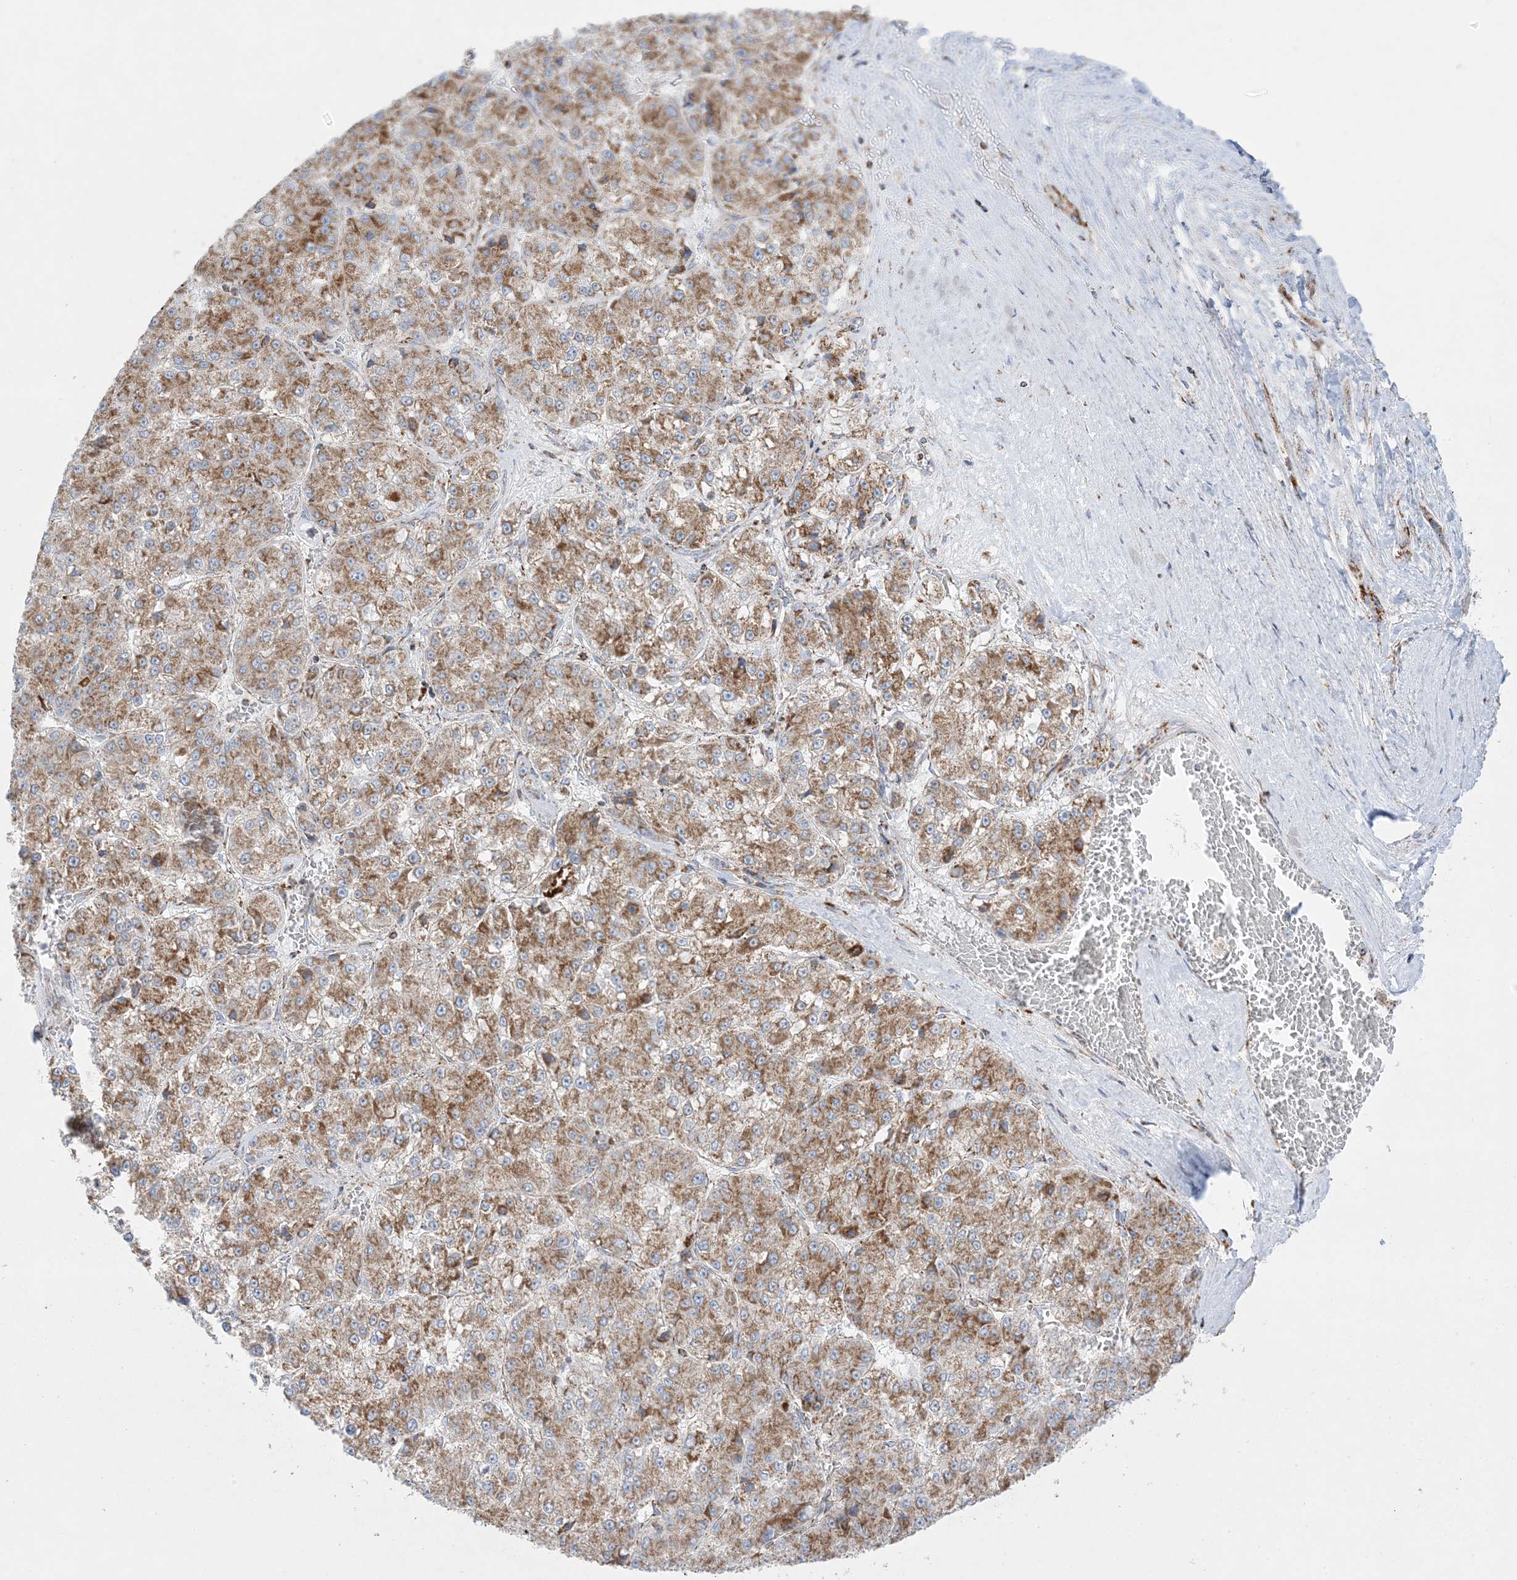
{"staining": {"intensity": "moderate", "quantity": ">75%", "location": "cytoplasmic/membranous"}, "tissue": "liver cancer", "cell_type": "Tumor cells", "image_type": "cancer", "snomed": [{"axis": "morphology", "description": "Carcinoma, Hepatocellular, NOS"}, {"axis": "topography", "description": "Liver"}], "caption": "A medium amount of moderate cytoplasmic/membranous staining is present in about >75% of tumor cells in liver hepatocellular carcinoma tissue.", "gene": "MRPS36", "patient": {"sex": "female", "age": 73}}